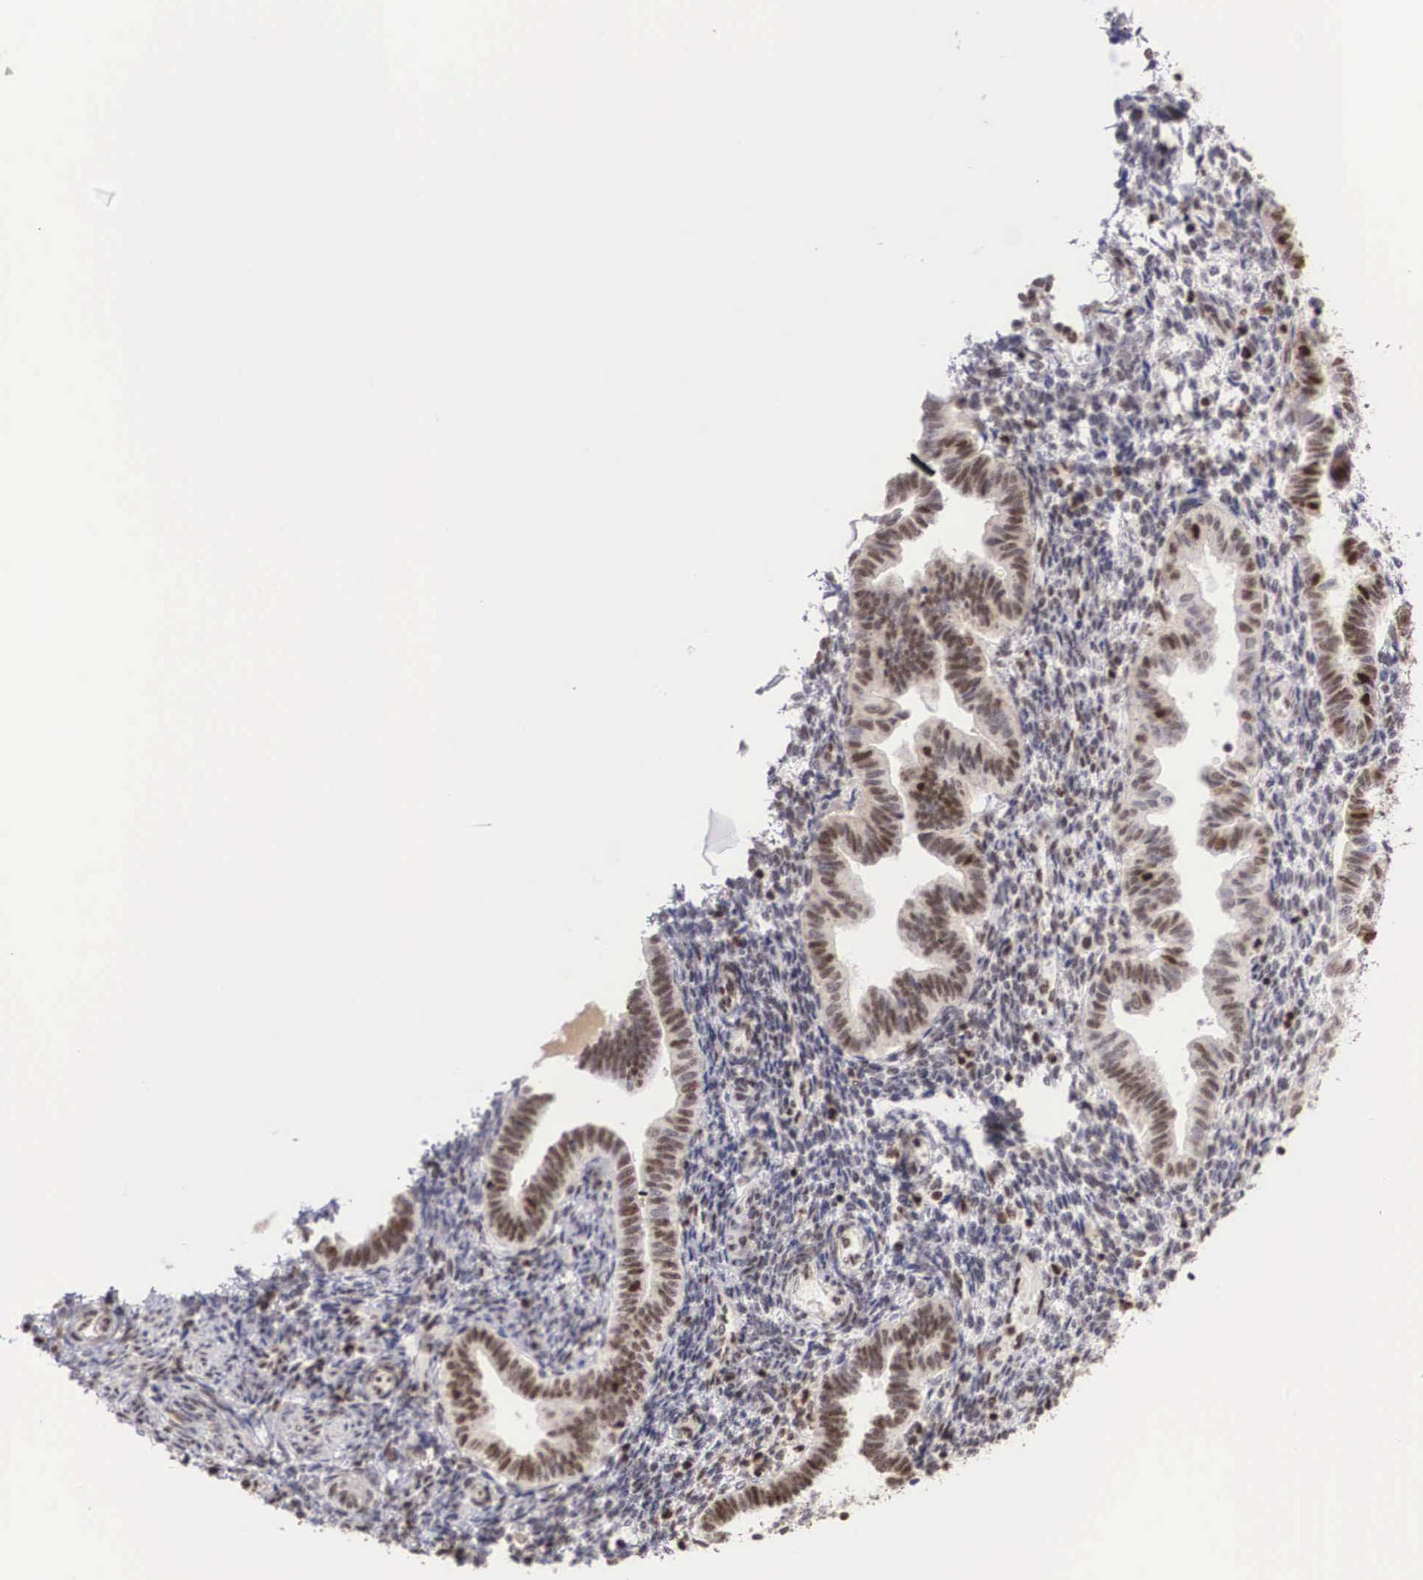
{"staining": {"intensity": "moderate", "quantity": "25%-75%", "location": "nuclear"}, "tissue": "endometrium", "cell_type": "Cells in endometrial stroma", "image_type": "normal", "snomed": [{"axis": "morphology", "description": "Normal tissue, NOS"}, {"axis": "topography", "description": "Endometrium"}], "caption": "IHC of benign endometrium displays medium levels of moderate nuclear staining in approximately 25%-75% of cells in endometrial stroma.", "gene": "HTATSF1", "patient": {"sex": "female", "age": 36}}